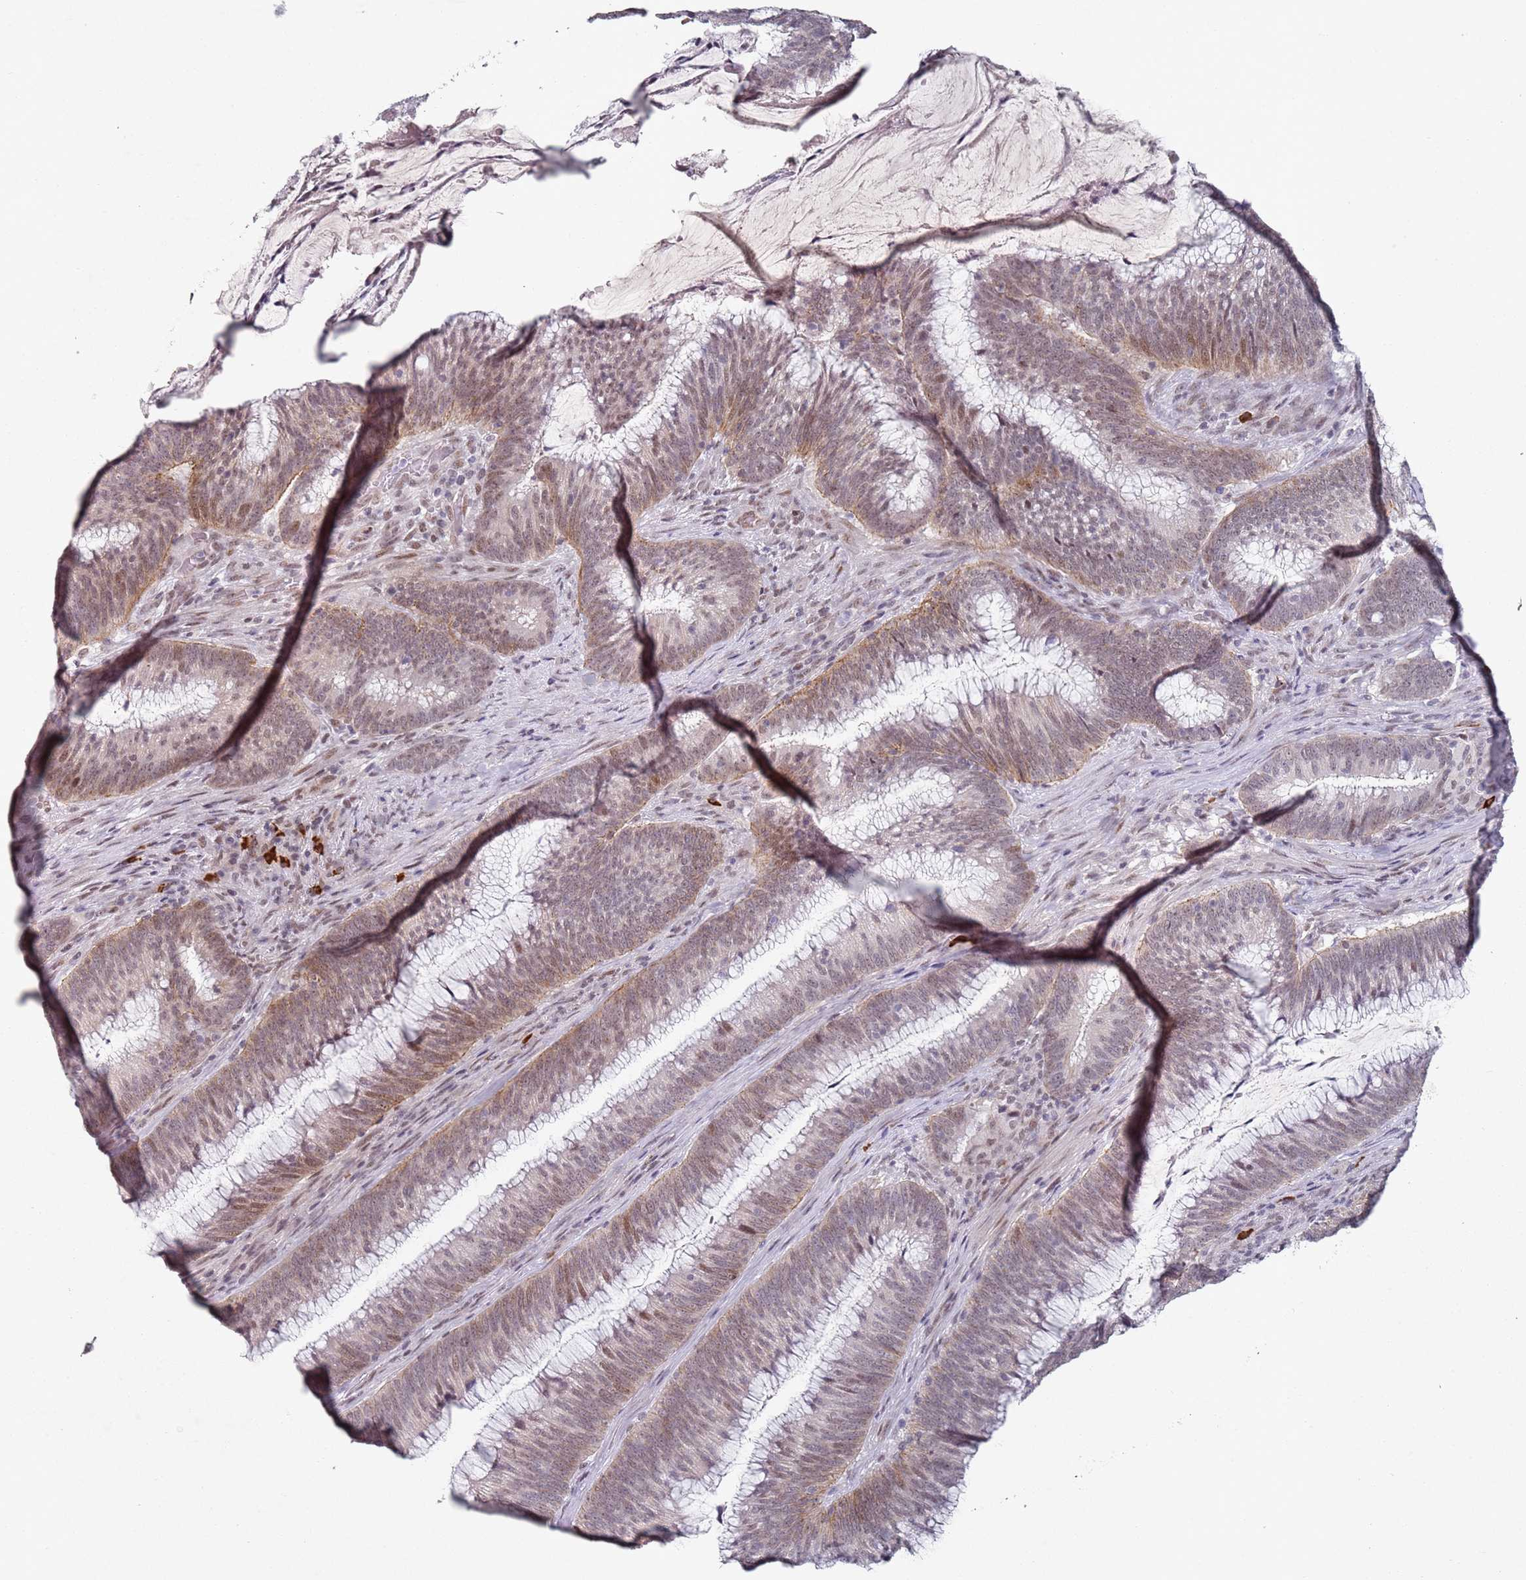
{"staining": {"intensity": "moderate", "quantity": "25%-75%", "location": "cytoplasmic/membranous,nuclear"}, "tissue": "colorectal cancer", "cell_type": "Tumor cells", "image_type": "cancer", "snomed": [{"axis": "morphology", "description": "Adenocarcinoma, NOS"}, {"axis": "topography", "description": "Rectum"}], "caption": "Brown immunohistochemical staining in colorectal adenocarcinoma demonstrates moderate cytoplasmic/membranous and nuclear positivity in approximately 25%-75% of tumor cells.", "gene": "ATF6B", "patient": {"sex": "female", "age": 77}}